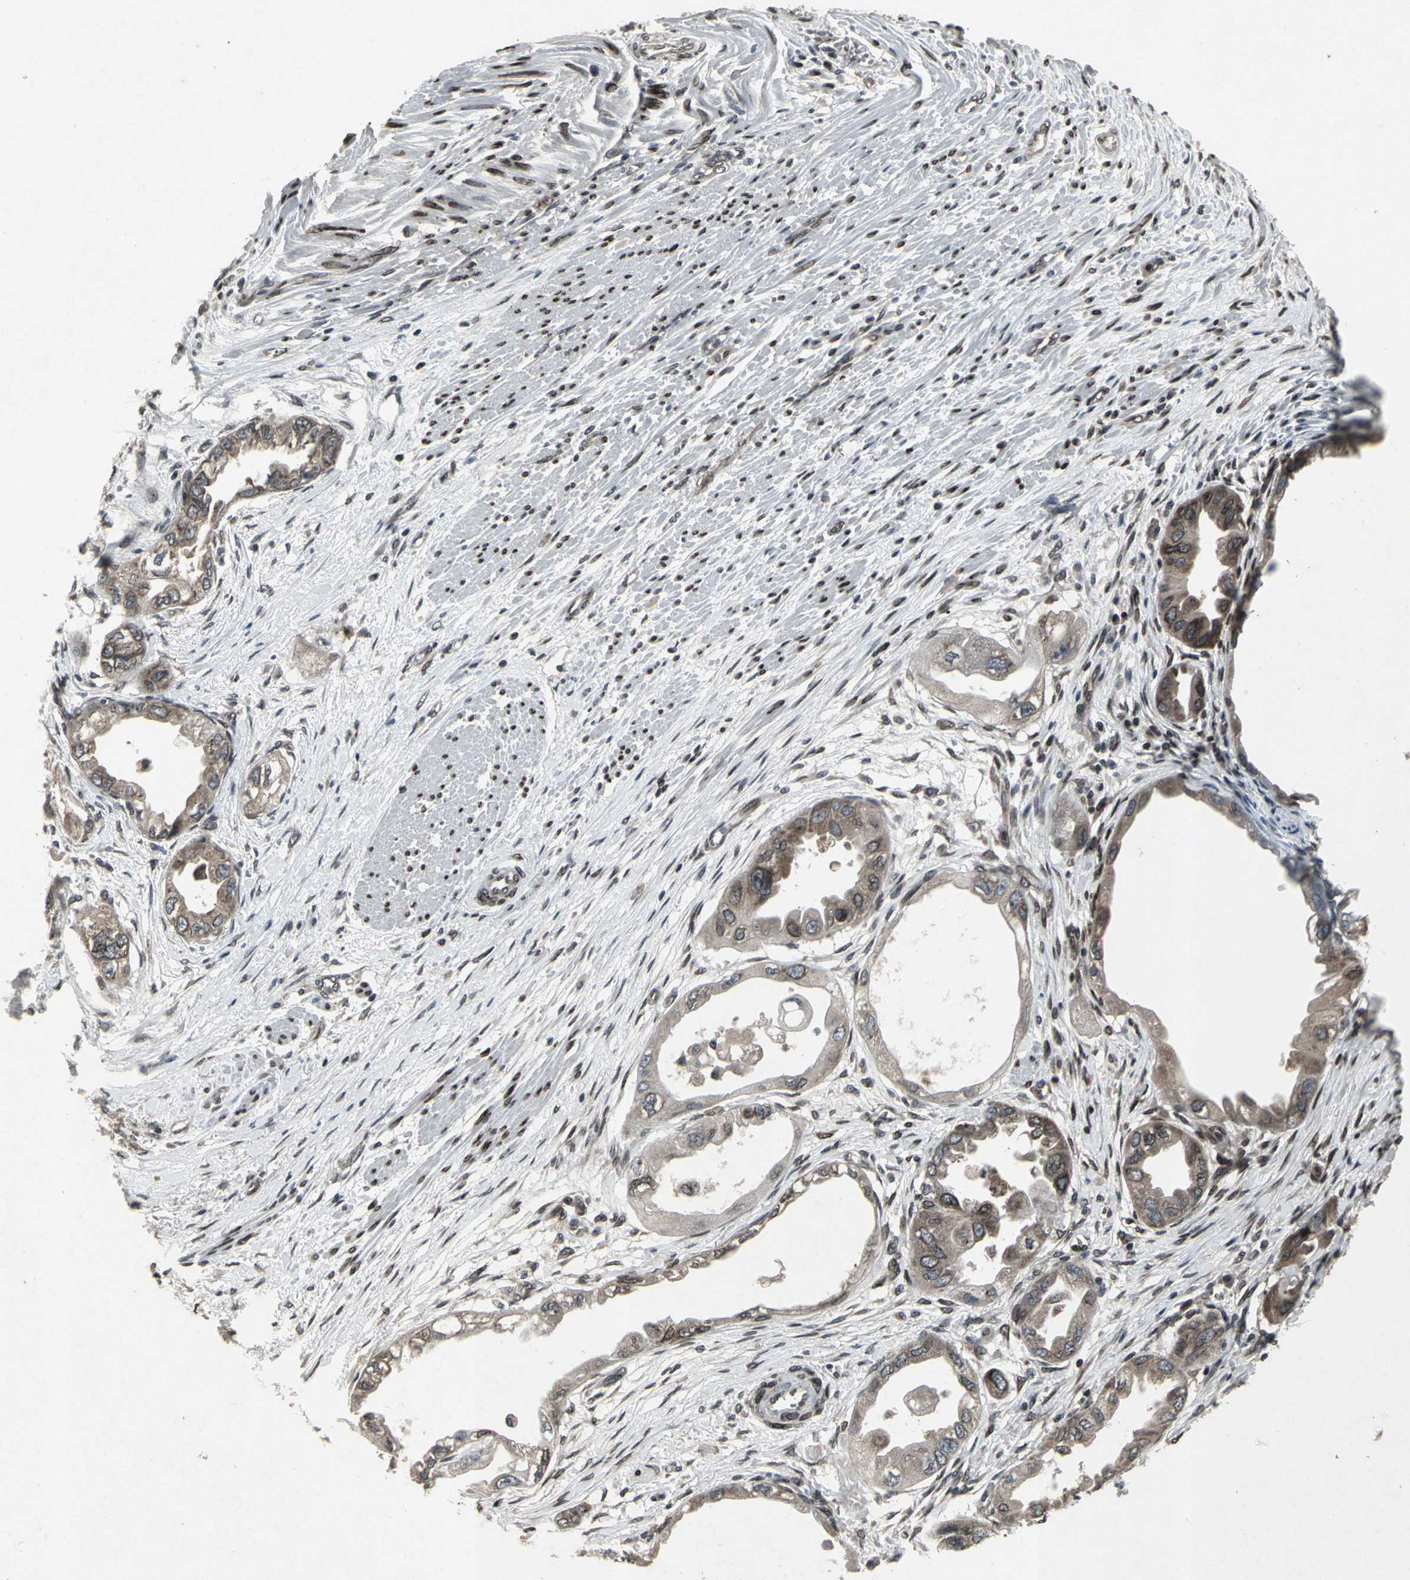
{"staining": {"intensity": "strong", "quantity": "25%-75%", "location": "nuclear"}, "tissue": "endometrial cancer", "cell_type": "Tumor cells", "image_type": "cancer", "snomed": [{"axis": "morphology", "description": "Adenocarcinoma, NOS"}, {"axis": "topography", "description": "Endometrium"}], "caption": "A histopathology image showing strong nuclear staining in approximately 25%-75% of tumor cells in endometrial cancer (adenocarcinoma), as visualized by brown immunohistochemical staining.", "gene": "SH2B3", "patient": {"sex": "female", "age": 67}}